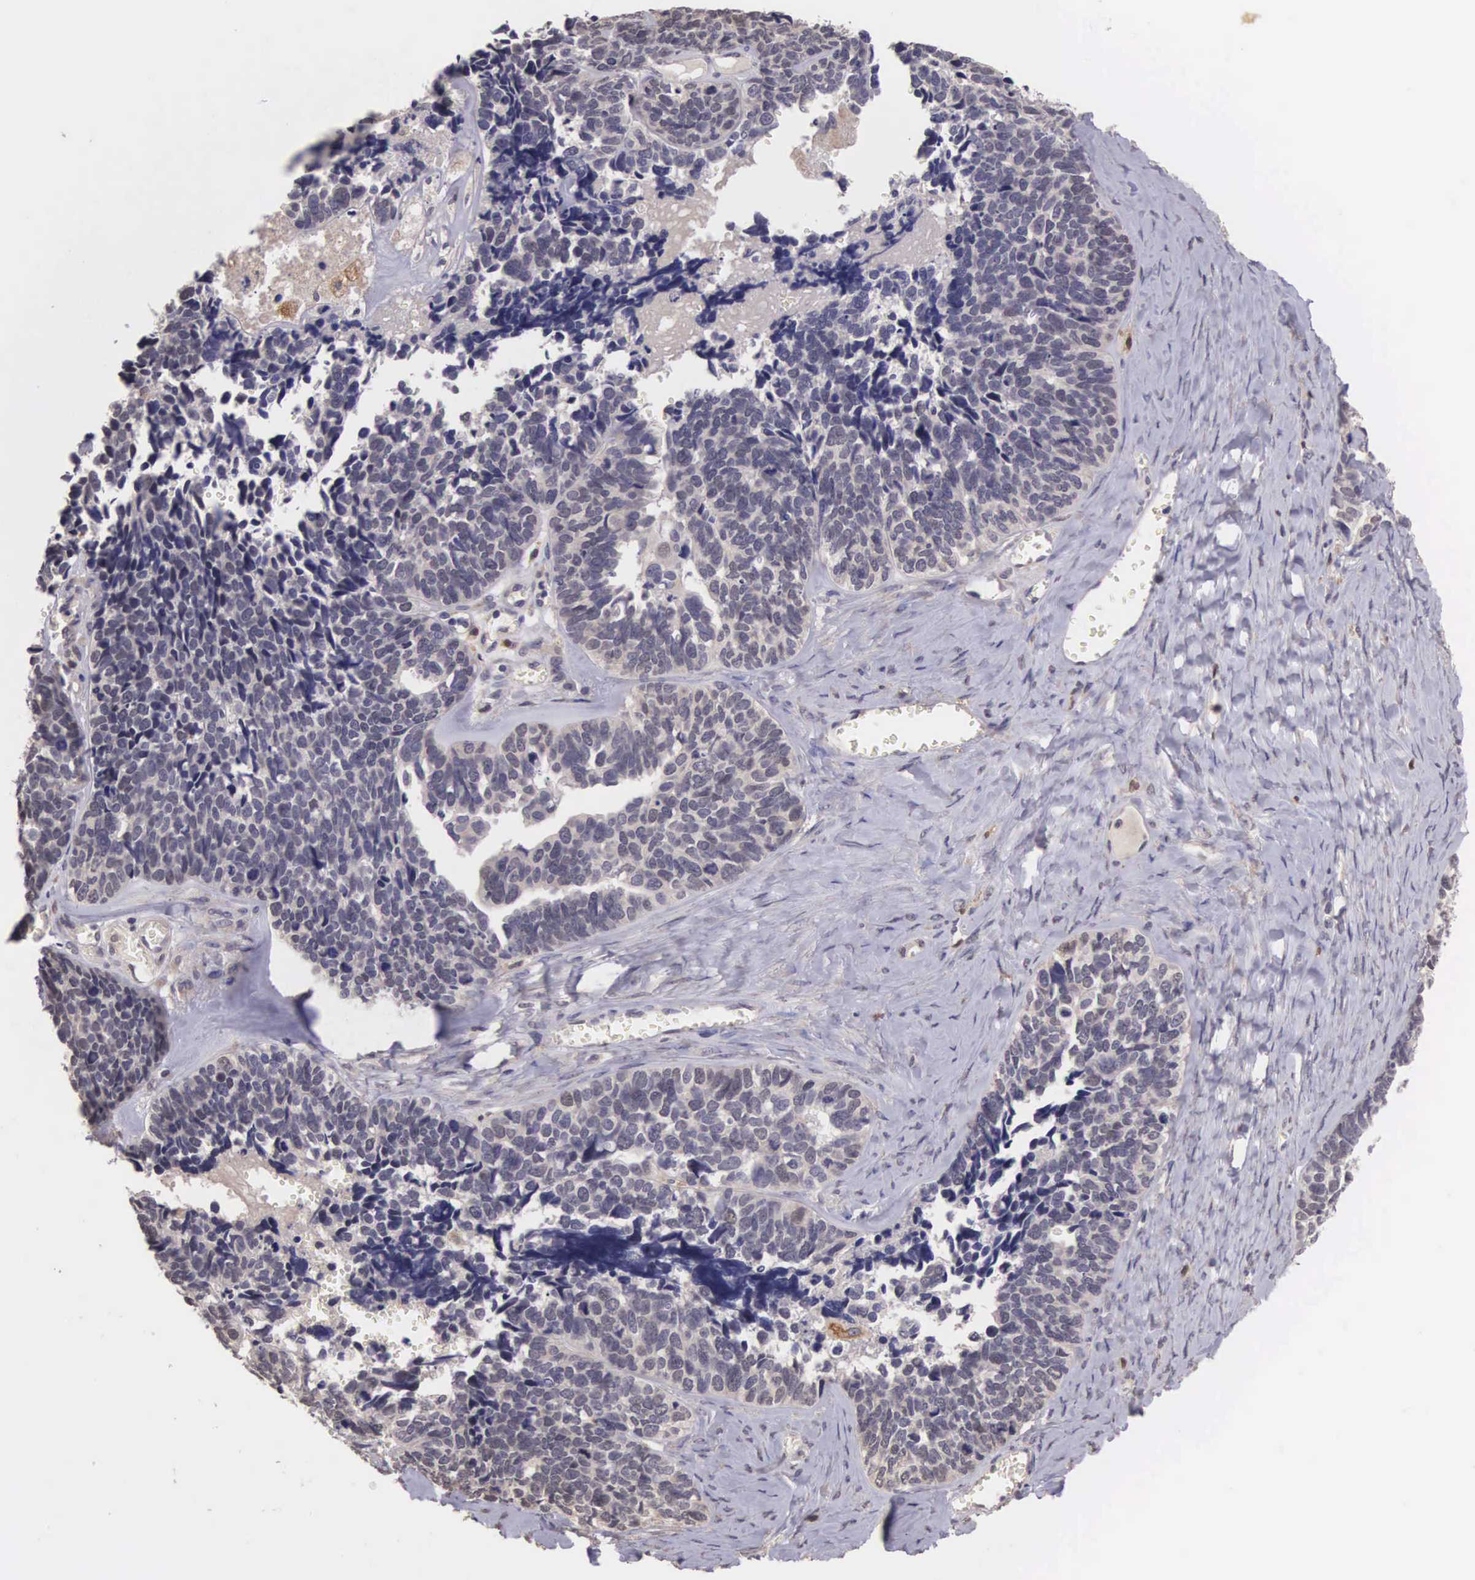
{"staining": {"intensity": "weak", "quantity": "<25%", "location": "nuclear"}, "tissue": "ovarian cancer", "cell_type": "Tumor cells", "image_type": "cancer", "snomed": [{"axis": "morphology", "description": "Cystadenocarcinoma, serous, NOS"}, {"axis": "topography", "description": "Ovary"}], "caption": "Immunohistochemical staining of ovarian serous cystadenocarcinoma exhibits no significant staining in tumor cells.", "gene": "CDC45", "patient": {"sex": "female", "age": 77}}